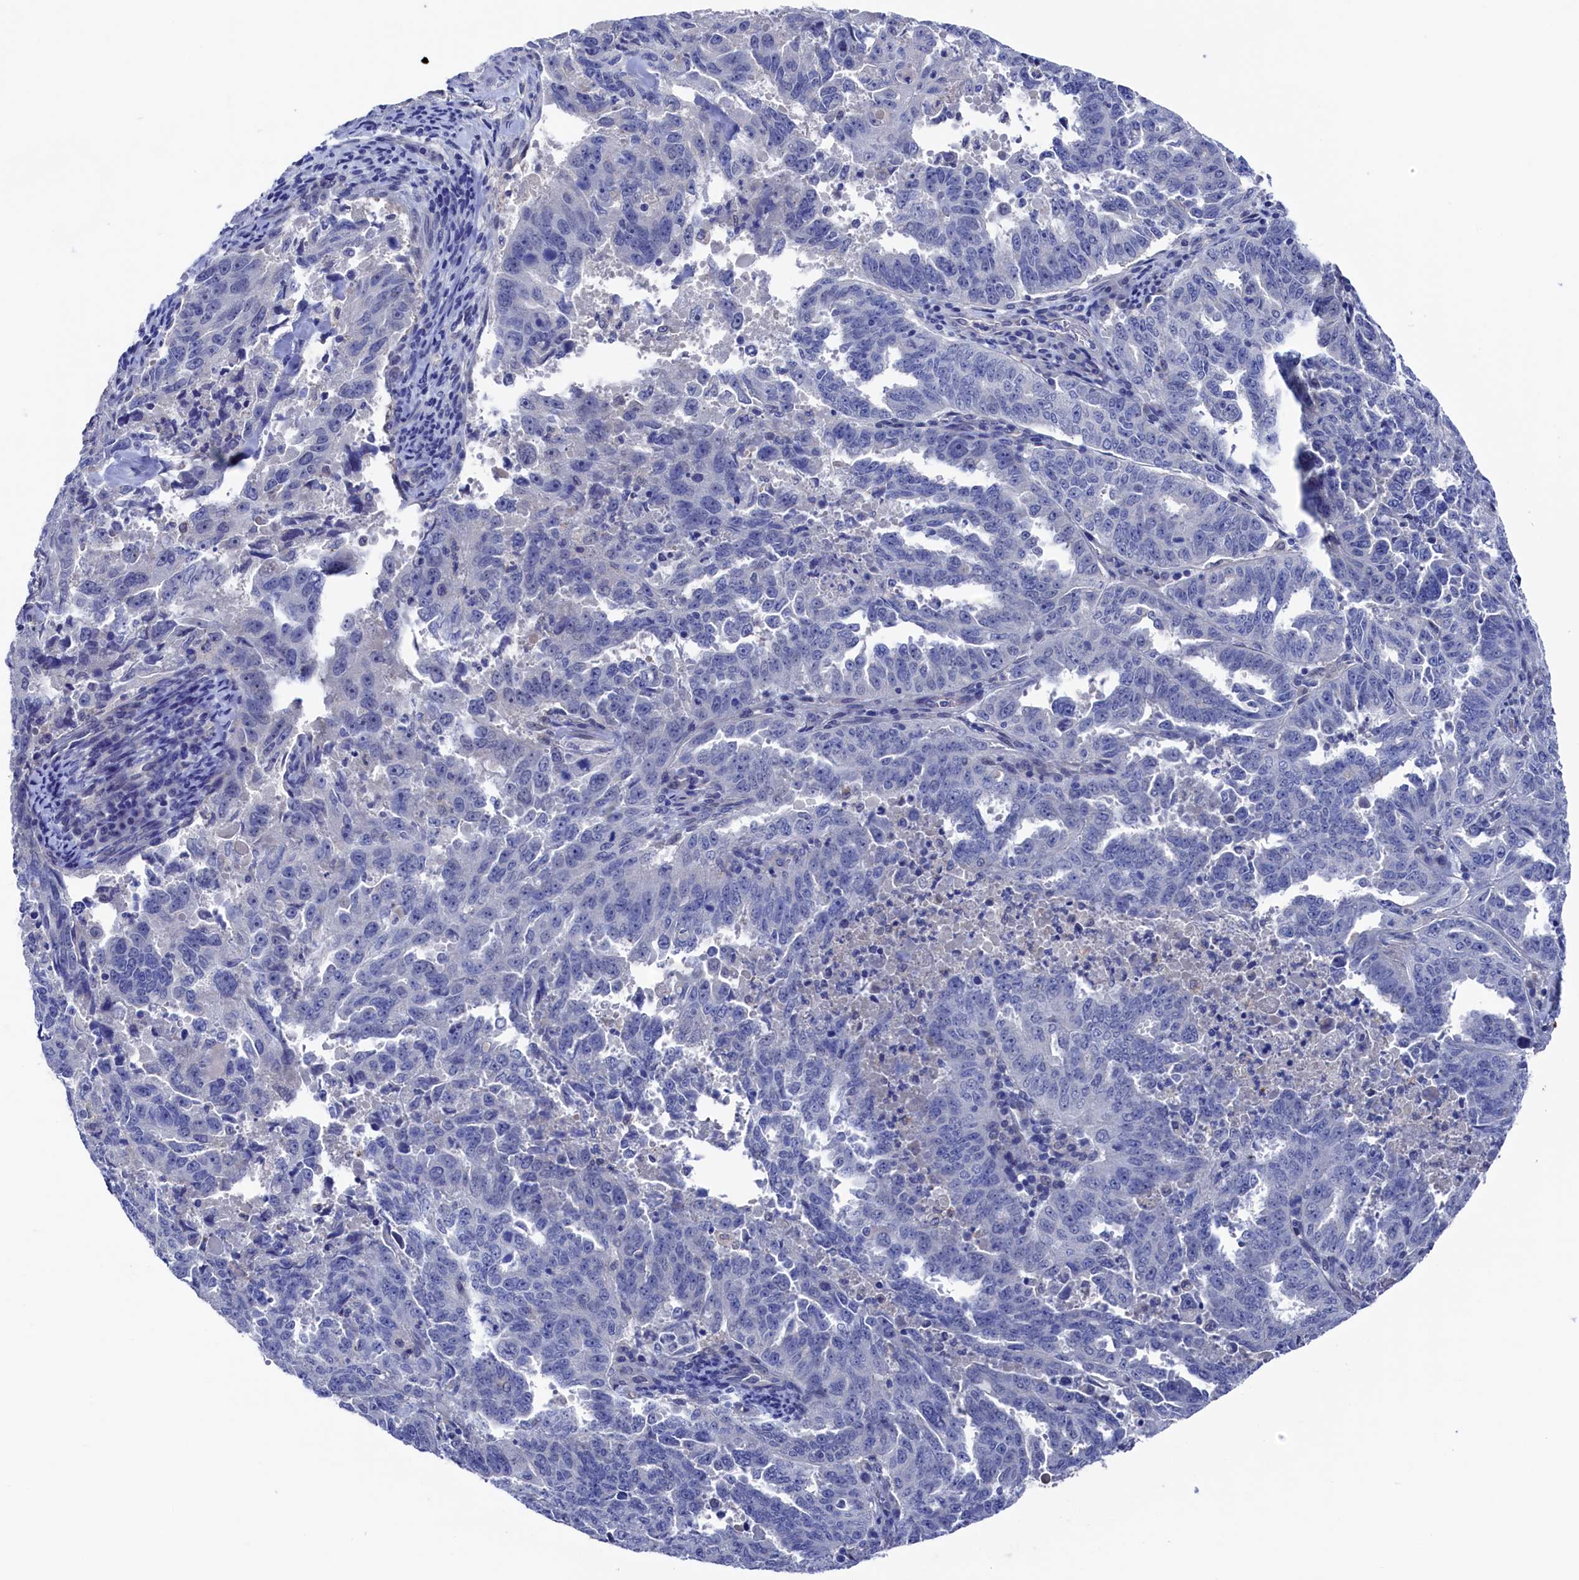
{"staining": {"intensity": "negative", "quantity": "none", "location": "none"}, "tissue": "endometrial cancer", "cell_type": "Tumor cells", "image_type": "cancer", "snomed": [{"axis": "morphology", "description": "Adenocarcinoma, NOS"}, {"axis": "topography", "description": "Endometrium"}], "caption": "There is no significant expression in tumor cells of endometrial cancer (adenocarcinoma). Brightfield microscopy of IHC stained with DAB (brown) and hematoxylin (blue), captured at high magnification.", "gene": "RNH1", "patient": {"sex": "female", "age": 65}}